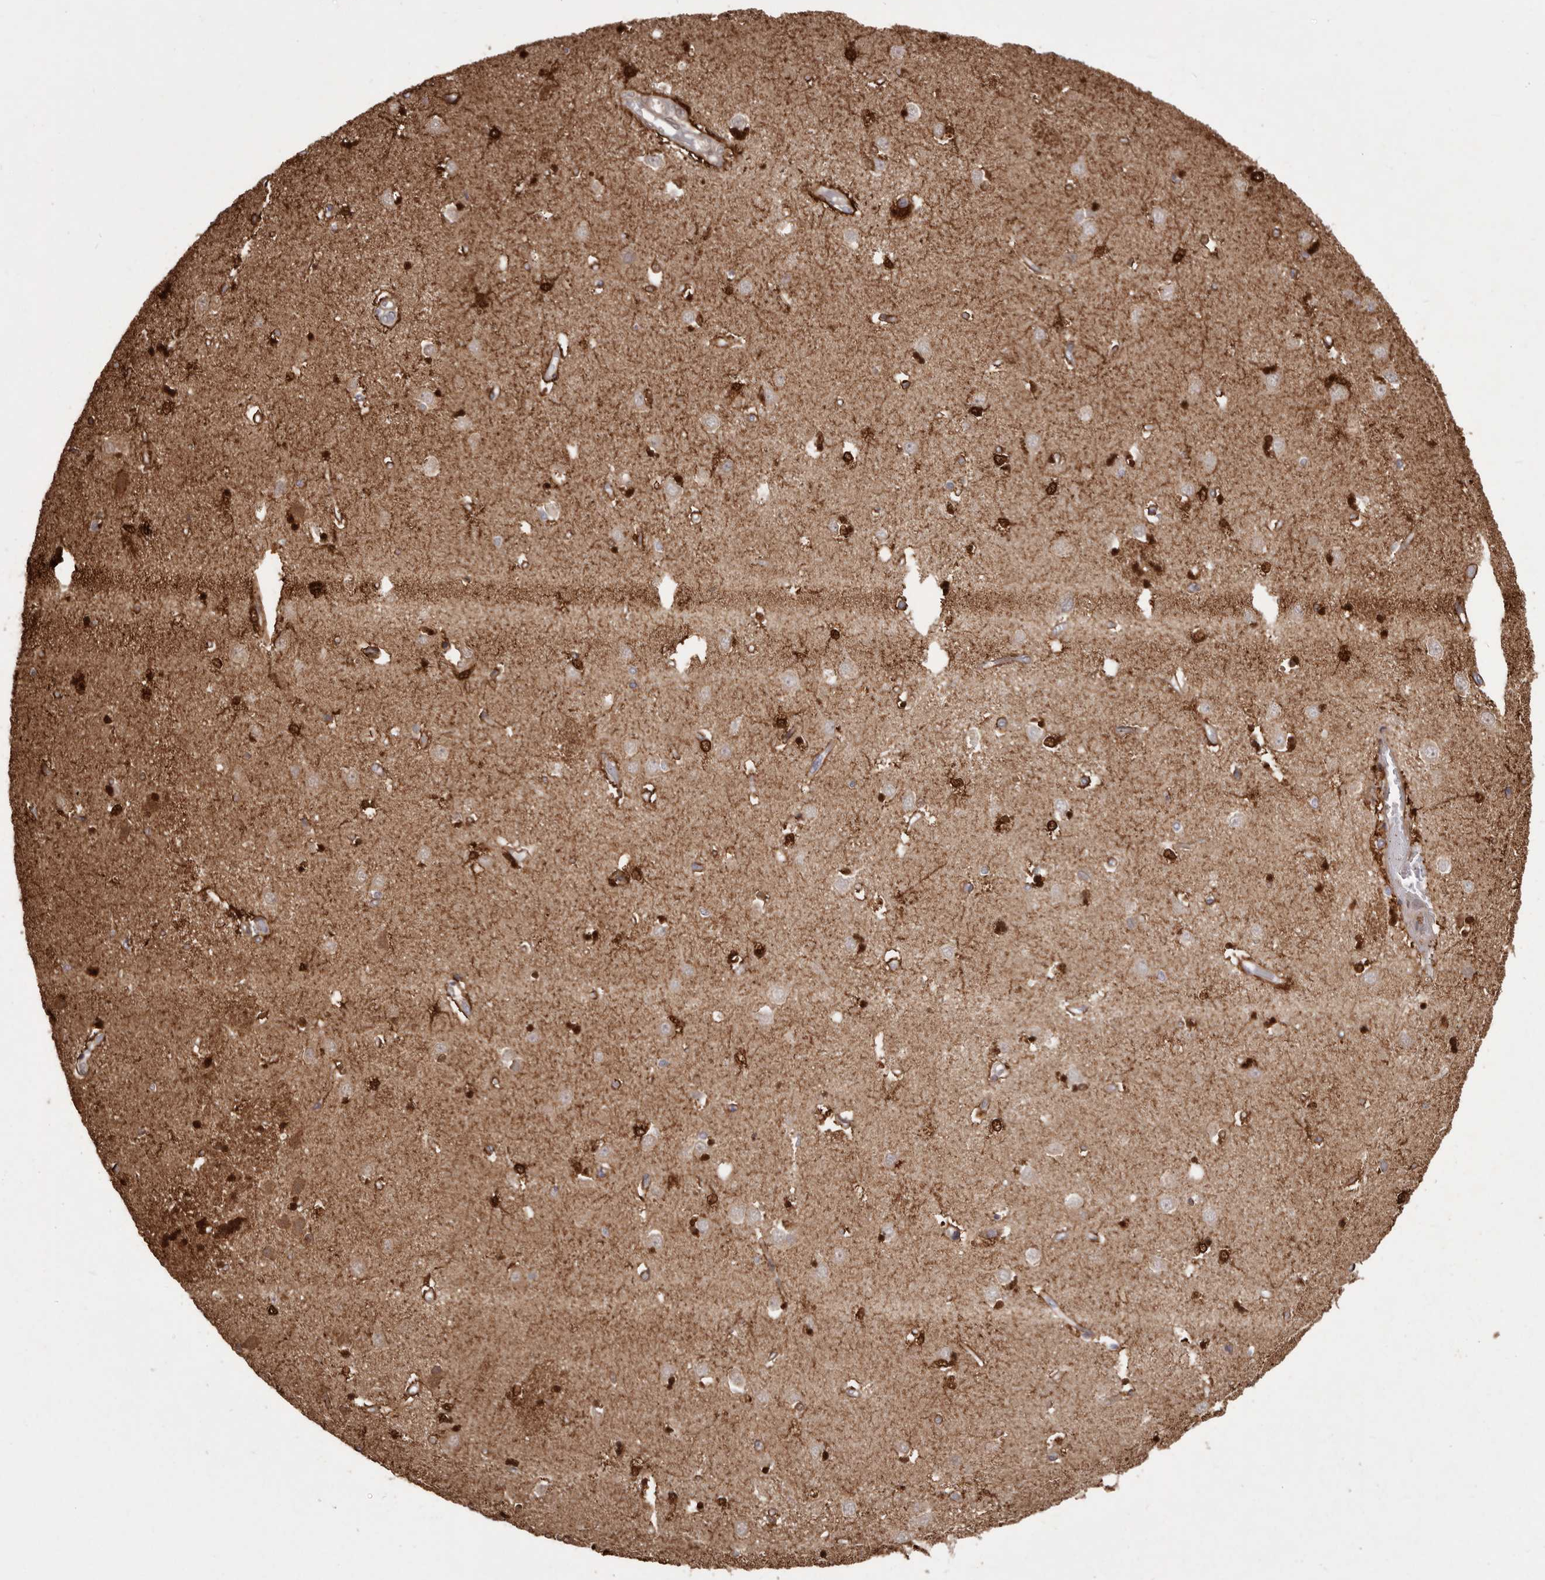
{"staining": {"intensity": "strong", "quantity": ">75%", "location": "cytoplasmic/membranous,nuclear"}, "tissue": "caudate", "cell_type": "Glial cells", "image_type": "normal", "snomed": [{"axis": "morphology", "description": "Normal tissue, NOS"}, {"axis": "topography", "description": "Lateral ventricle wall"}], "caption": "Immunohistochemical staining of normal caudate demonstrates high levels of strong cytoplasmic/membranous,nuclear expression in about >75% of glial cells.", "gene": "GFOD1", "patient": {"sex": "male", "age": 45}}